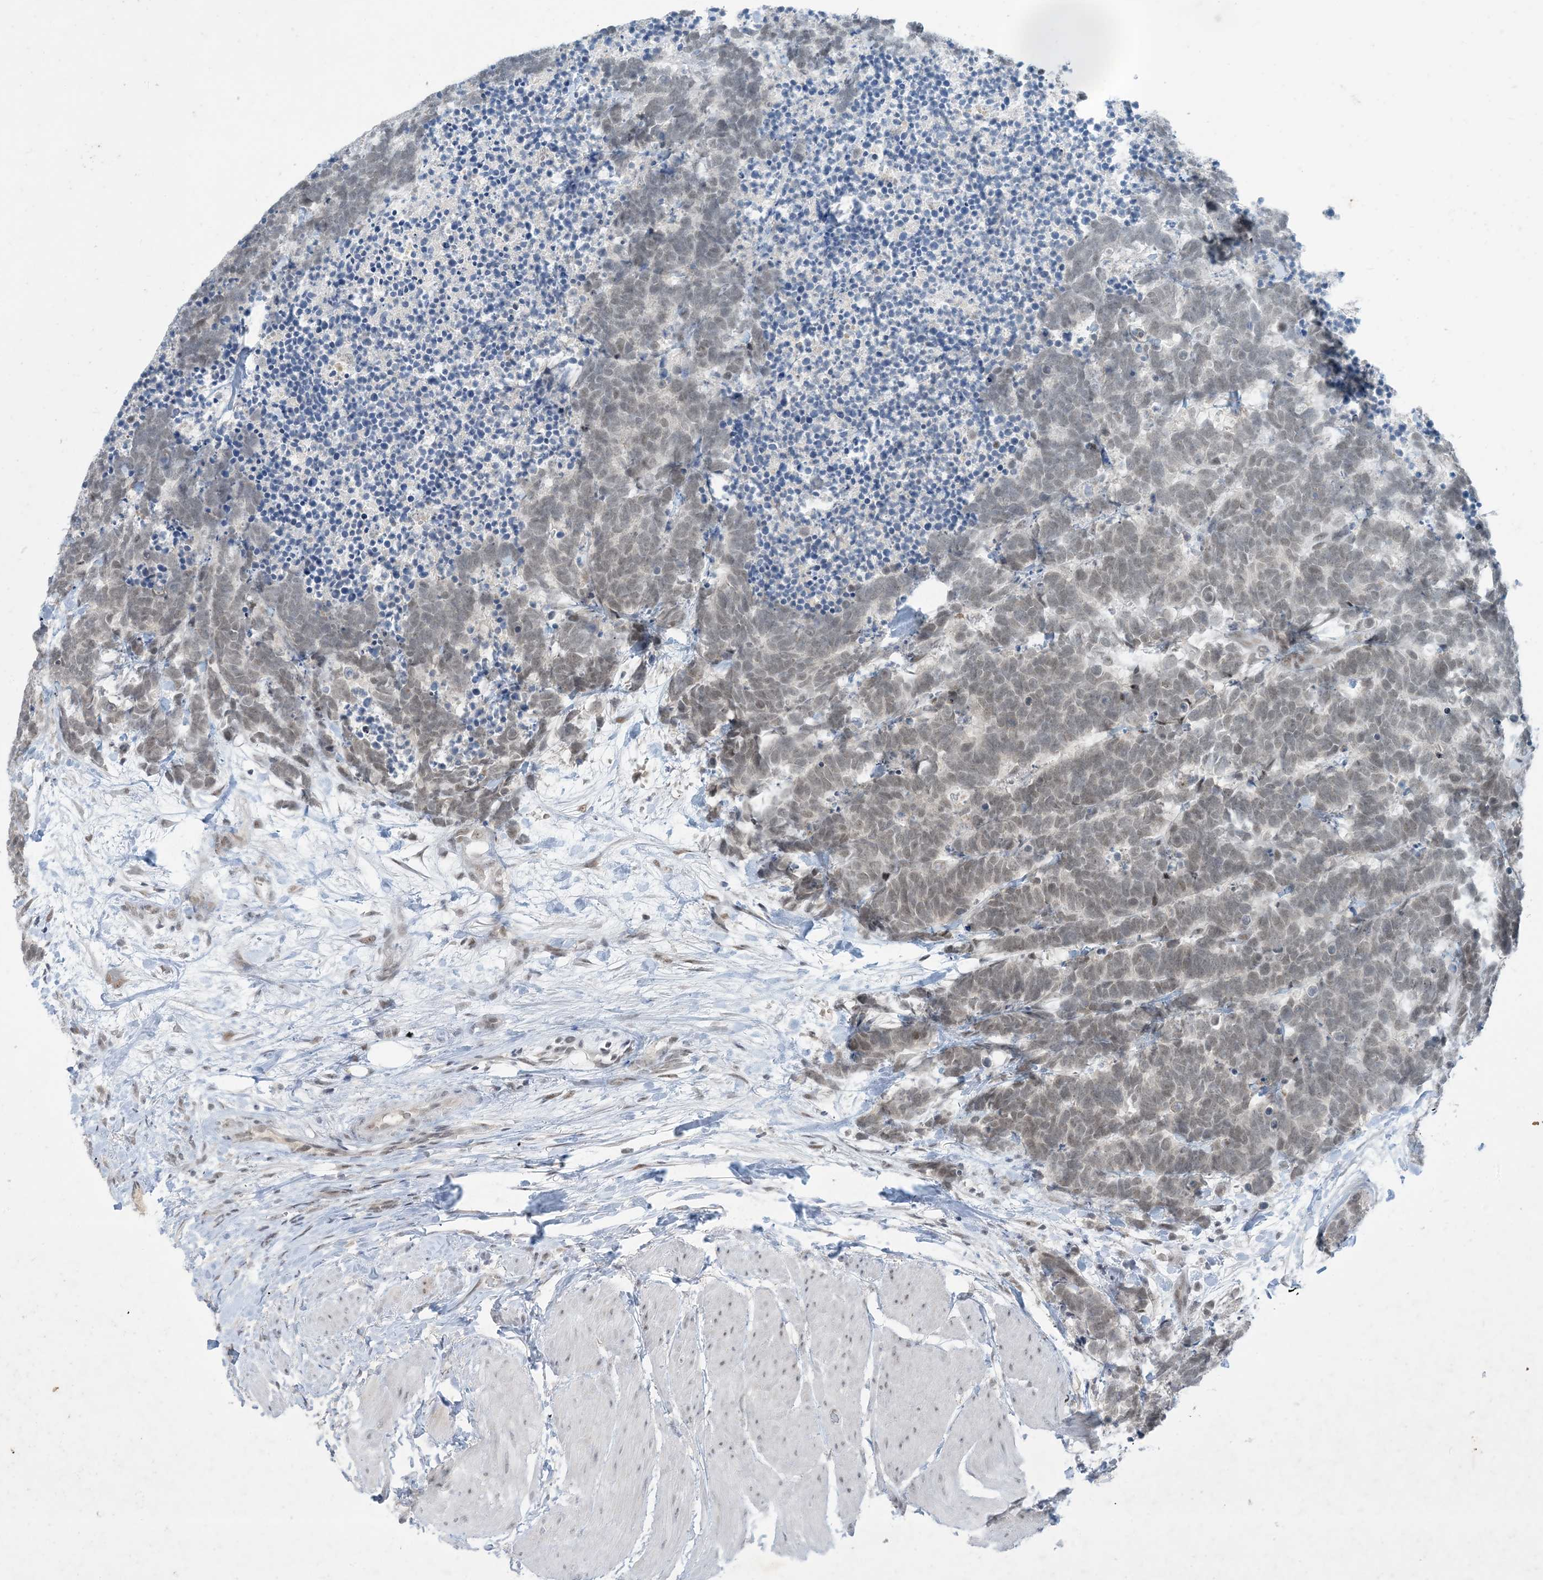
{"staining": {"intensity": "weak", "quantity": ">75%", "location": "nuclear"}, "tissue": "carcinoid", "cell_type": "Tumor cells", "image_type": "cancer", "snomed": [{"axis": "morphology", "description": "Carcinoma, NOS"}, {"axis": "morphology", "description": "Carcinoid, malignant, NOS"}, {"axis": "topography", "description": "Urinary bladder"}], "caption": "Immunohistochemical staining of human carcinoid shows low levels of weak nuclear protein expression in about >75% of tumor cells.", "gene": "ZNF674", "patient": {"sex": "male", "age": 57}}